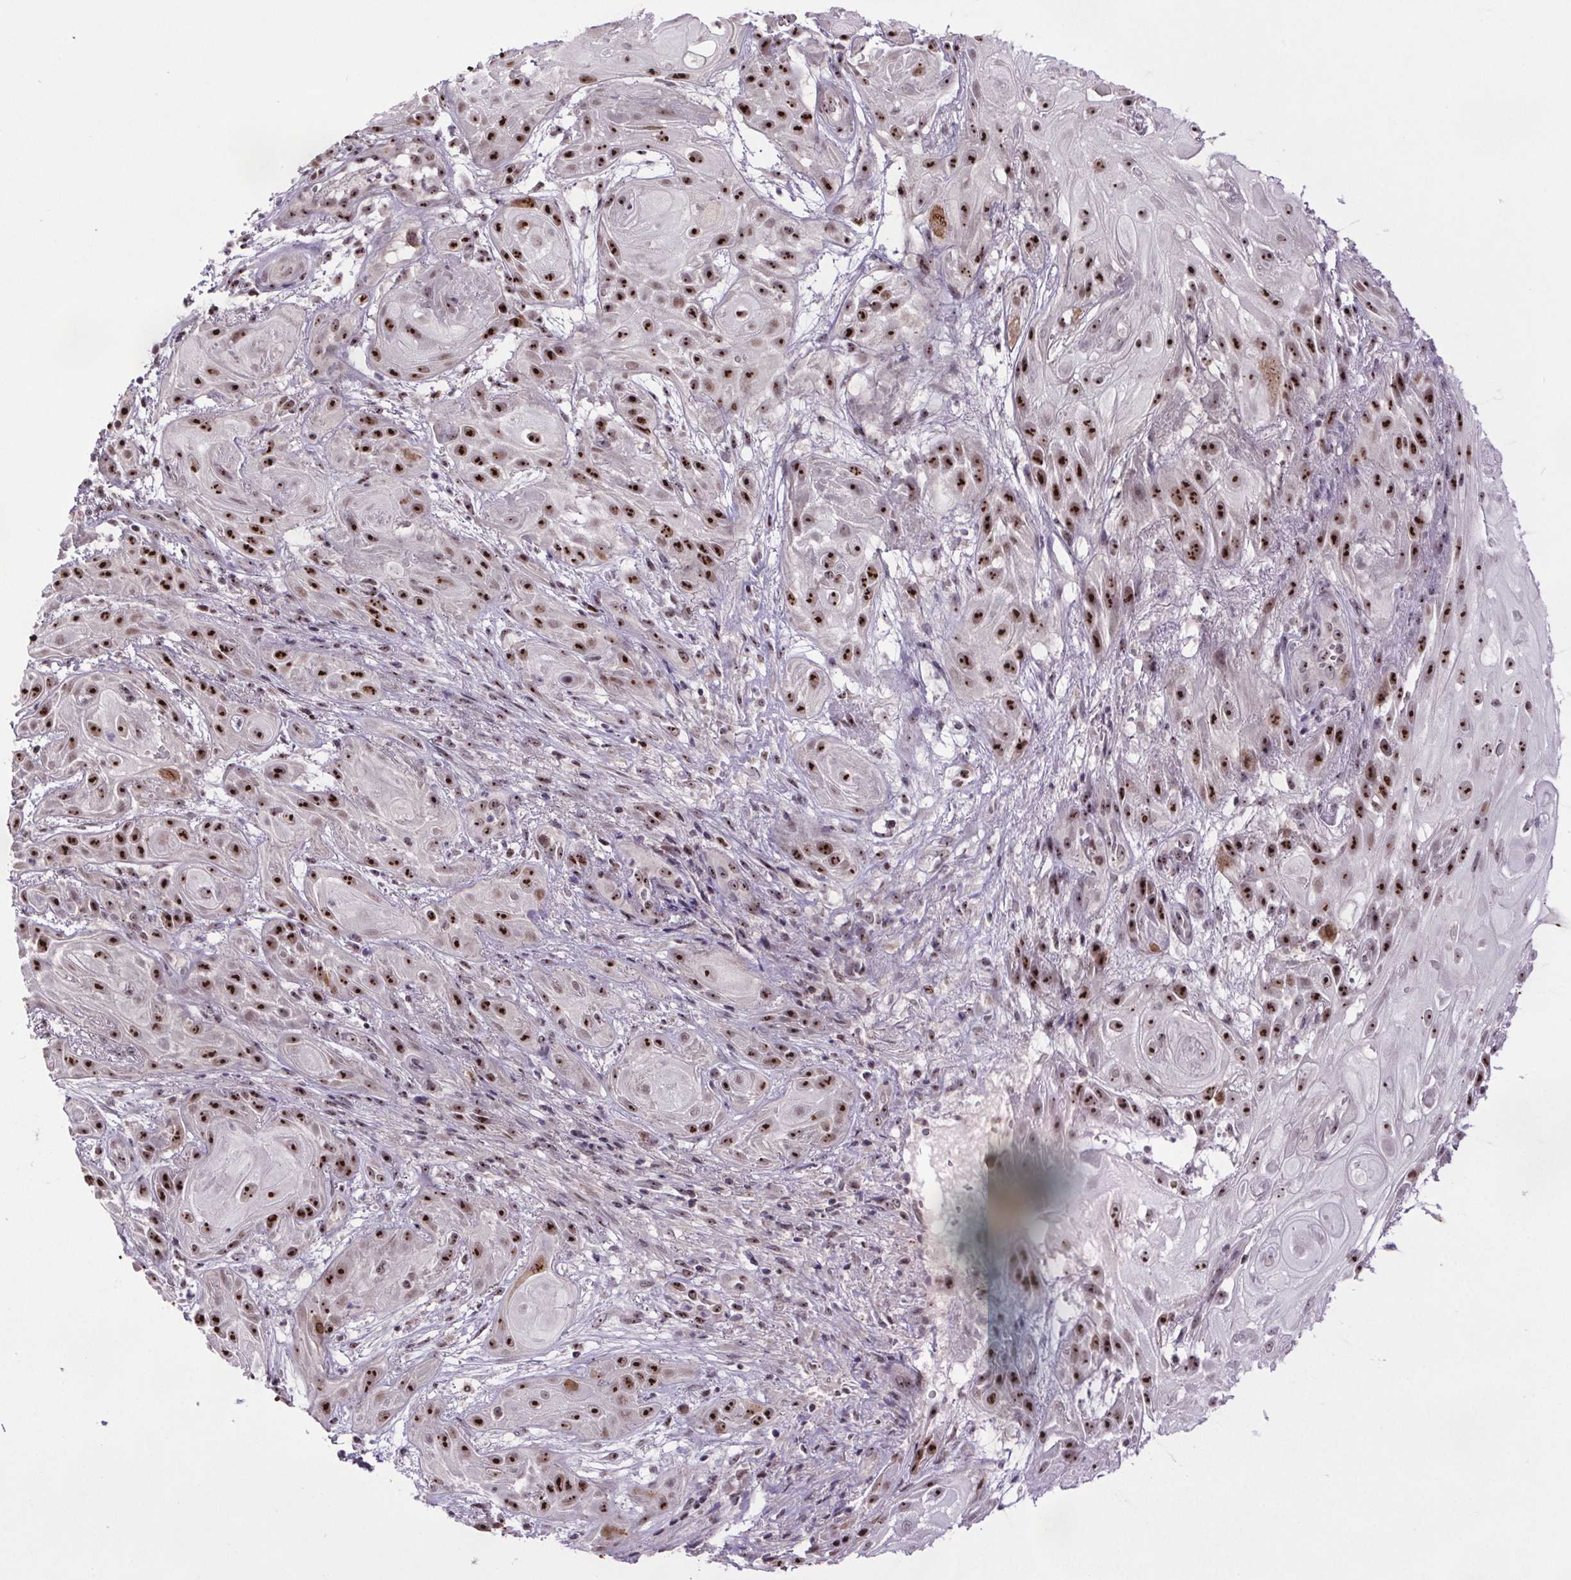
{"staining": {"intensity": "strong", "quantity": ">75%", "location": "nuclear"}, "tissue": "skin cancer", "cell_type": "Tumor cells", "image_type": "cancer", "snomed": [{"axis": "morphology", "description": "Squamous cell carcinoma, NOS"}, {"axis": "topography", "description": "Skin"}], "caption": "Immunohistochemical staining of skin cancer displays strong nuclear protein staining in about >75% of tumor cells.", "gene": "ATMIN", "patient": {"sex": "male", "age": 62}}